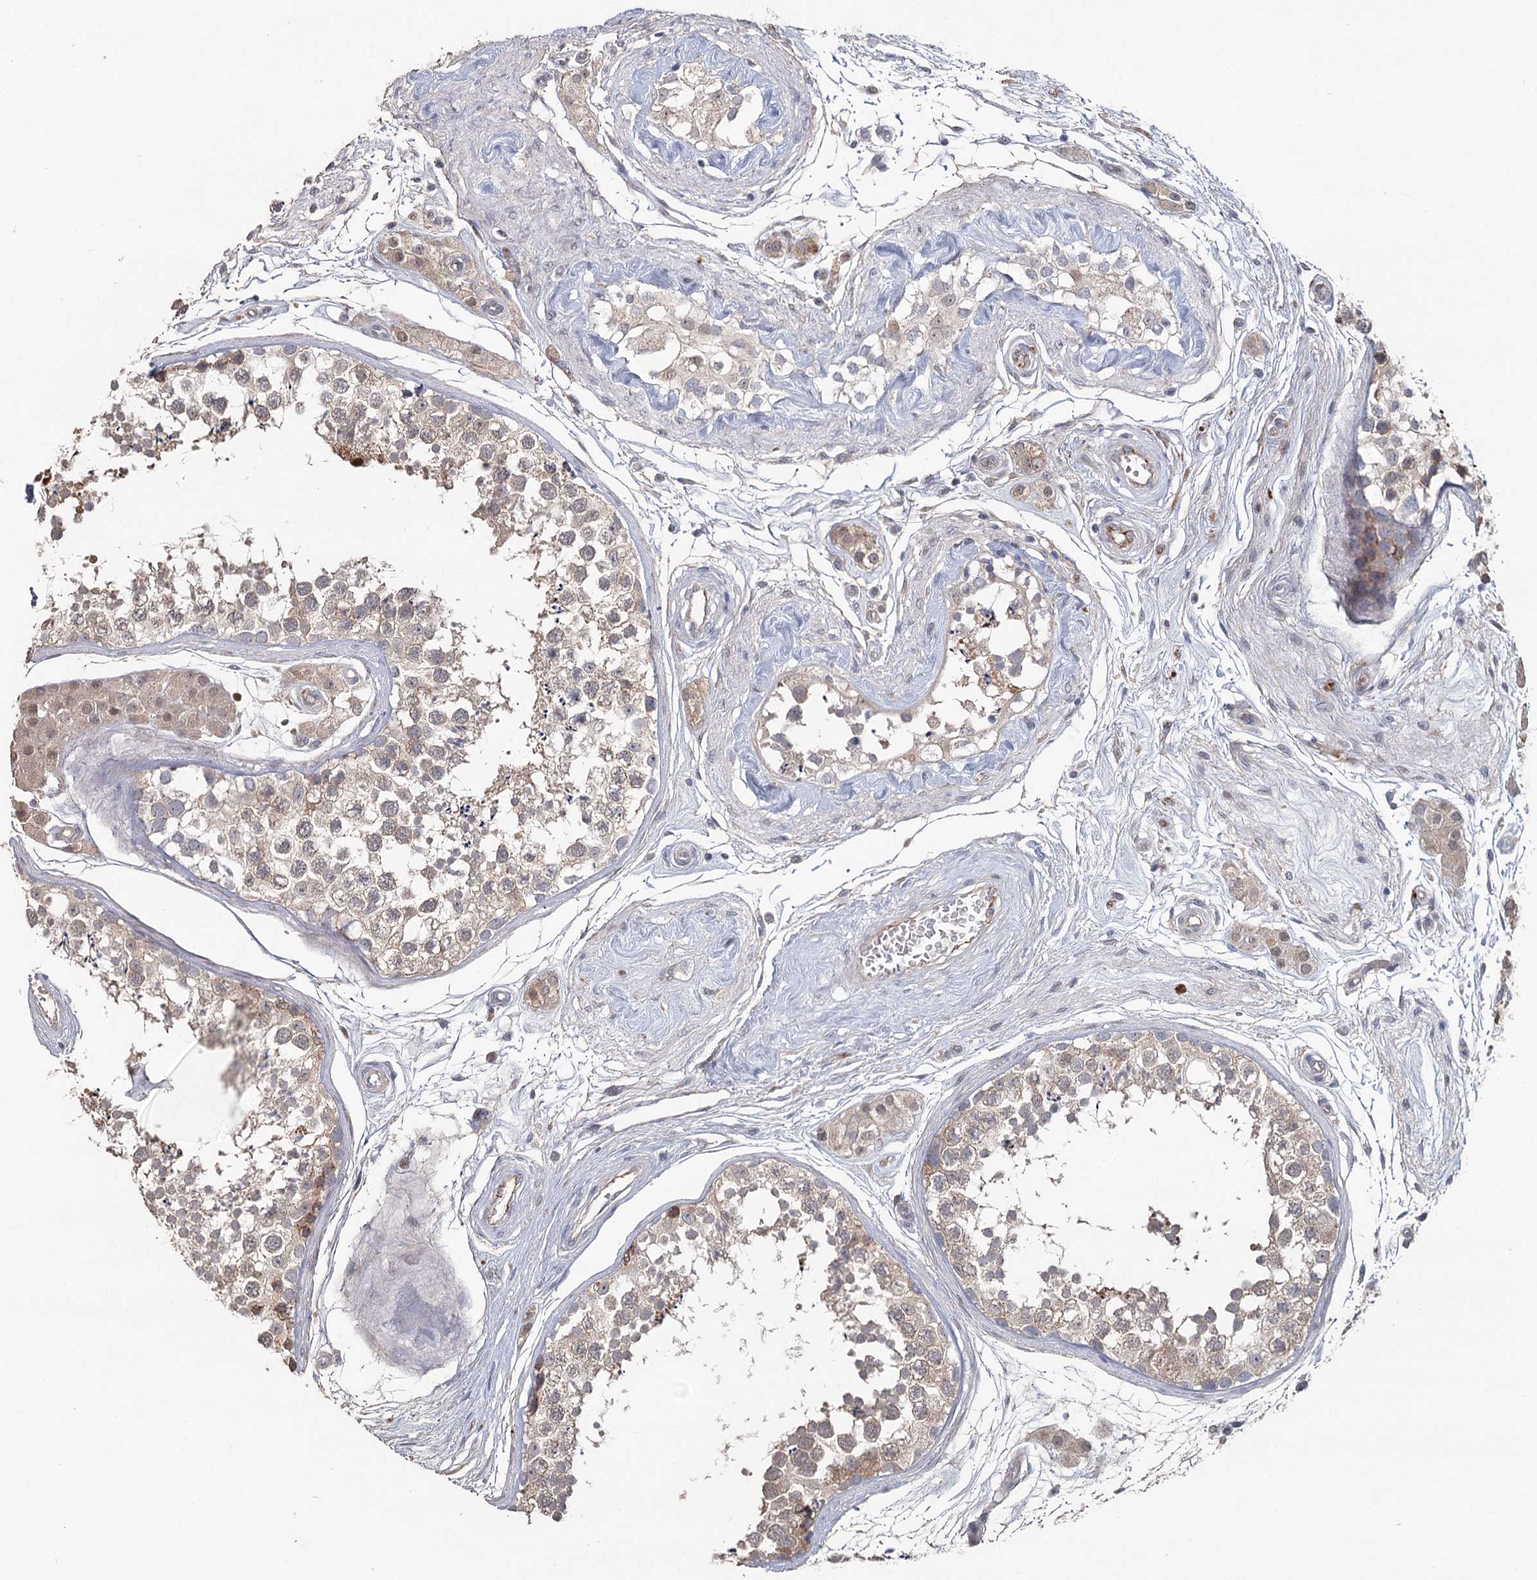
{"staining": {"intensity": "moderate", "quantity": "25%-75%", "location": "cytoplasmic/membranous"}, "tissue": "testis", "cell_type": "Cells in seminiferous ducts", "image_type": "normal", "snomed": [{"axis": "morphology", "description": "Normal tissue, NOS"}, {"axis": "topography", "description": "Testis"}], "caption": "Protein positivity by immunohistochemistry (IHC) reveals moderate cytoplasmic/membranous positivity in about 25%-75% of cells in seminiferous ducts in benign testis.", "gene": "MAP3K13", "patient": {"sex": "male", "age": 56}}